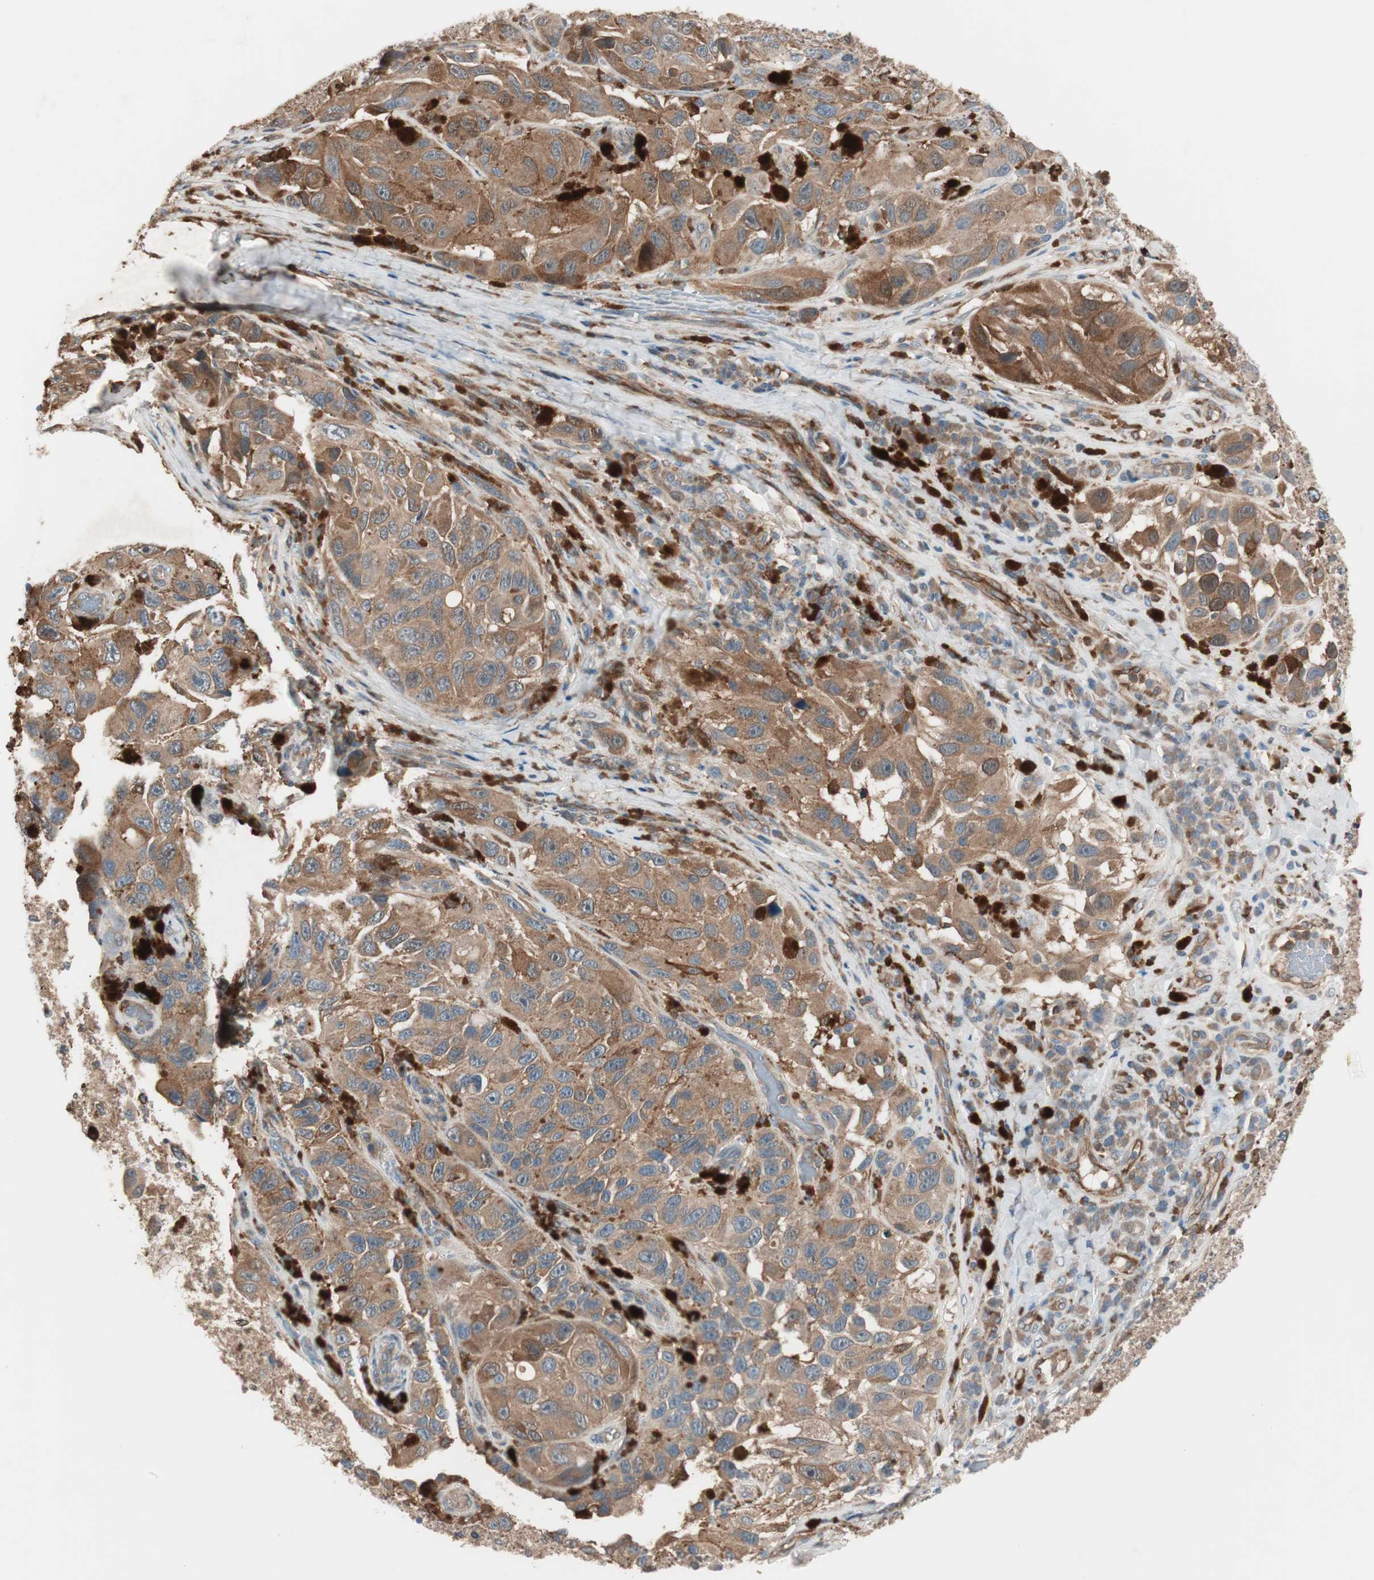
{"staining": {"intensity": "moderate", "quantity": ">75%", "location": "cytoplasmic/membranous"}, "tissue": "melanoma", "cell_type": "Tumor cells", "image_type": "cancer", "snomed": [{"axis": "morphology", "description": "Malignant melanoma, NOS"}, {"axis": "topography", "description": "Skin"}], "caption": "This micrograph exhibits IHC staining of human melanoma, with medium moderate cytoplasmic/membranous expression in about >75% of tumor cells.", "gene": "STAB1", "patient": {"sex": "female", "age": 73}}